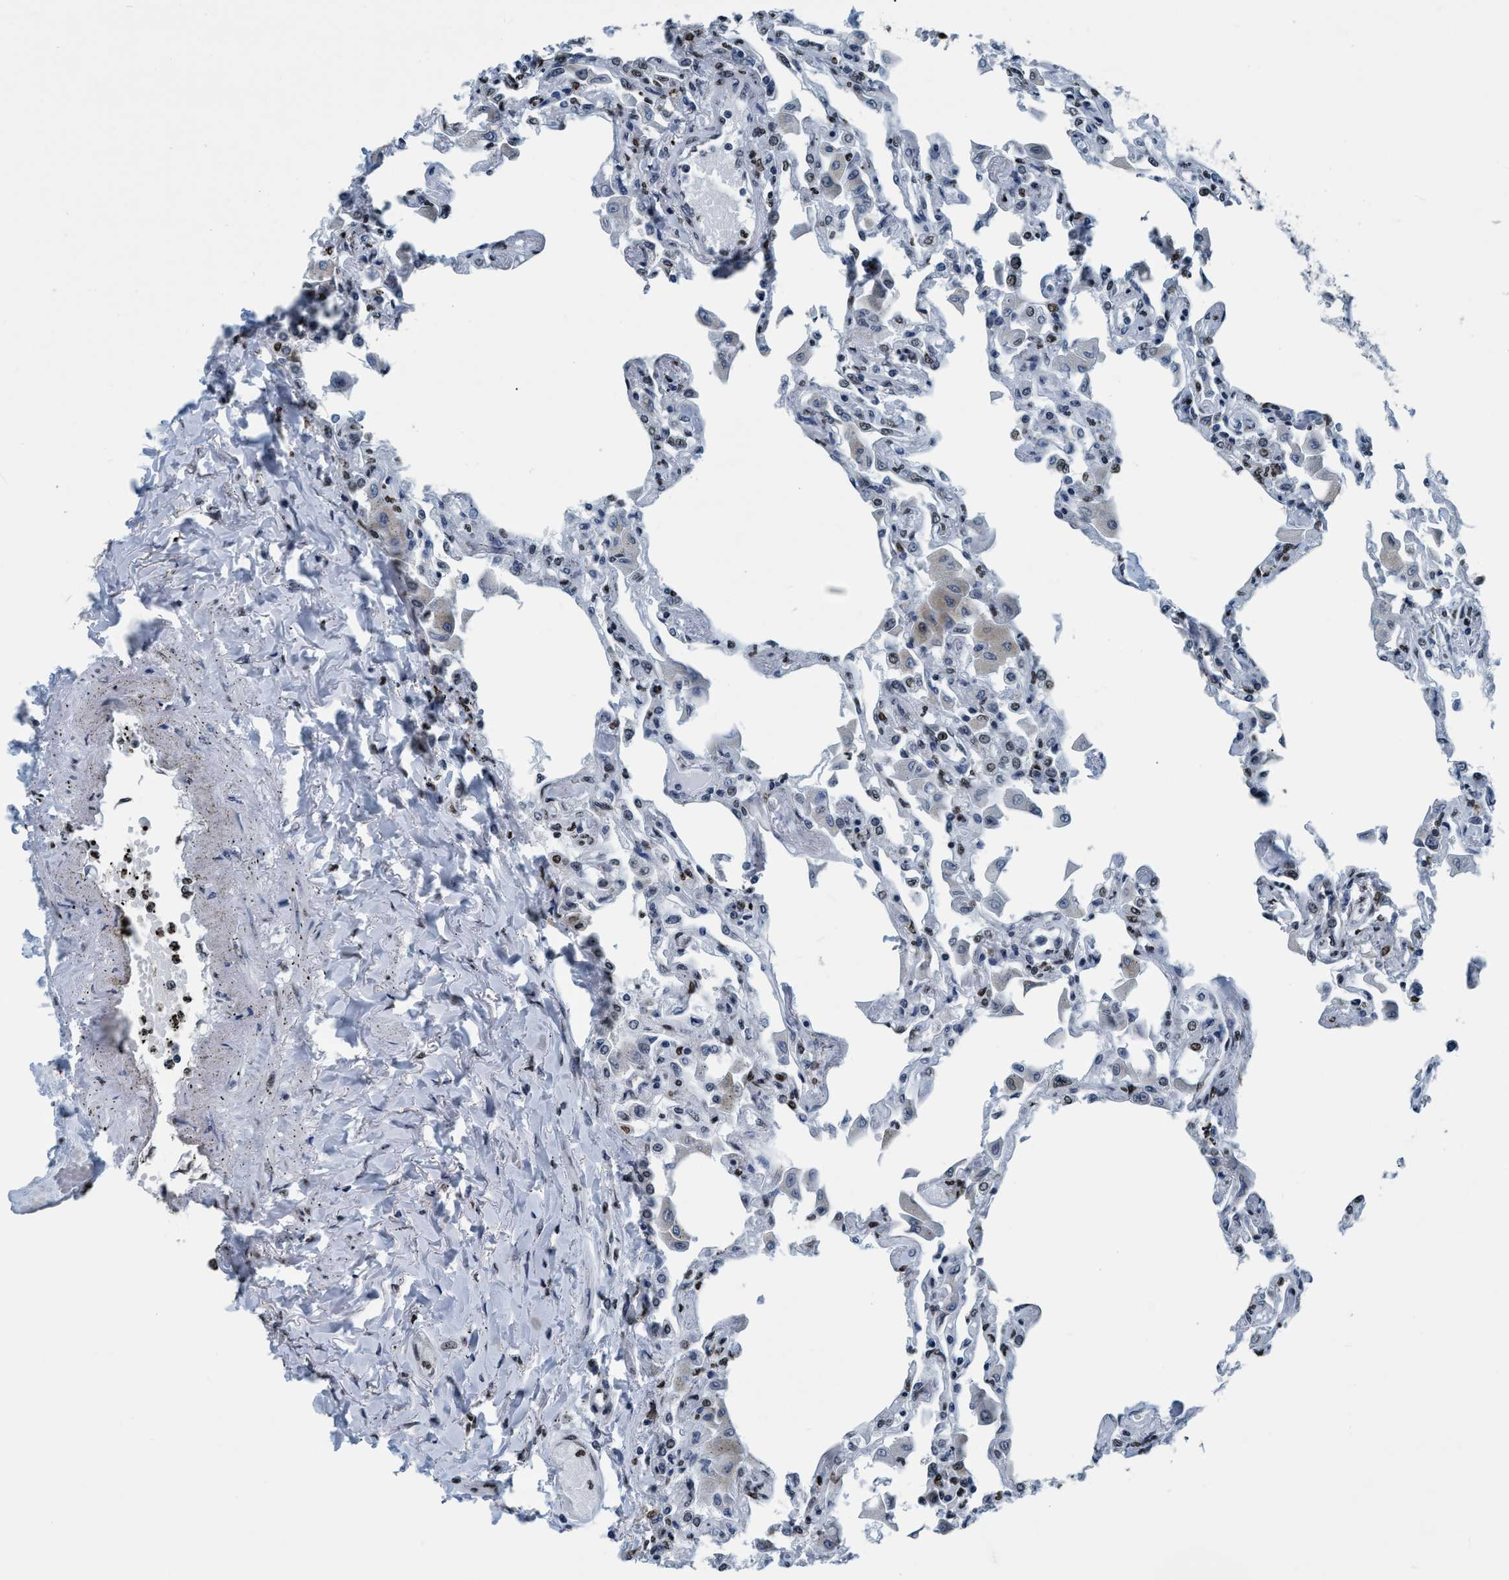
{"staining": {"intensity": "moderate", "quantity": "25%-75%", "location": "nuclear"}, "tissue": "lung", "cell_type": "Alveolar cells", "image_type": "normal", "snomed": [{"axis": "morphology", "description": "Normal tissue, NOS"}, {"axis": "topography", "description": "Bronchus"}, {"axis": "topography", "description": "Lung"}], "caption": "Immunohistochemistry (IHC) photomicrograph of normal lung stained for a protein (brown), which shows medium levels of moderate nuclear positivity in about 25%-75% of alveolar cells.", "gene": "CCNE2", "patient": {"sex": "female", "age": 49}}